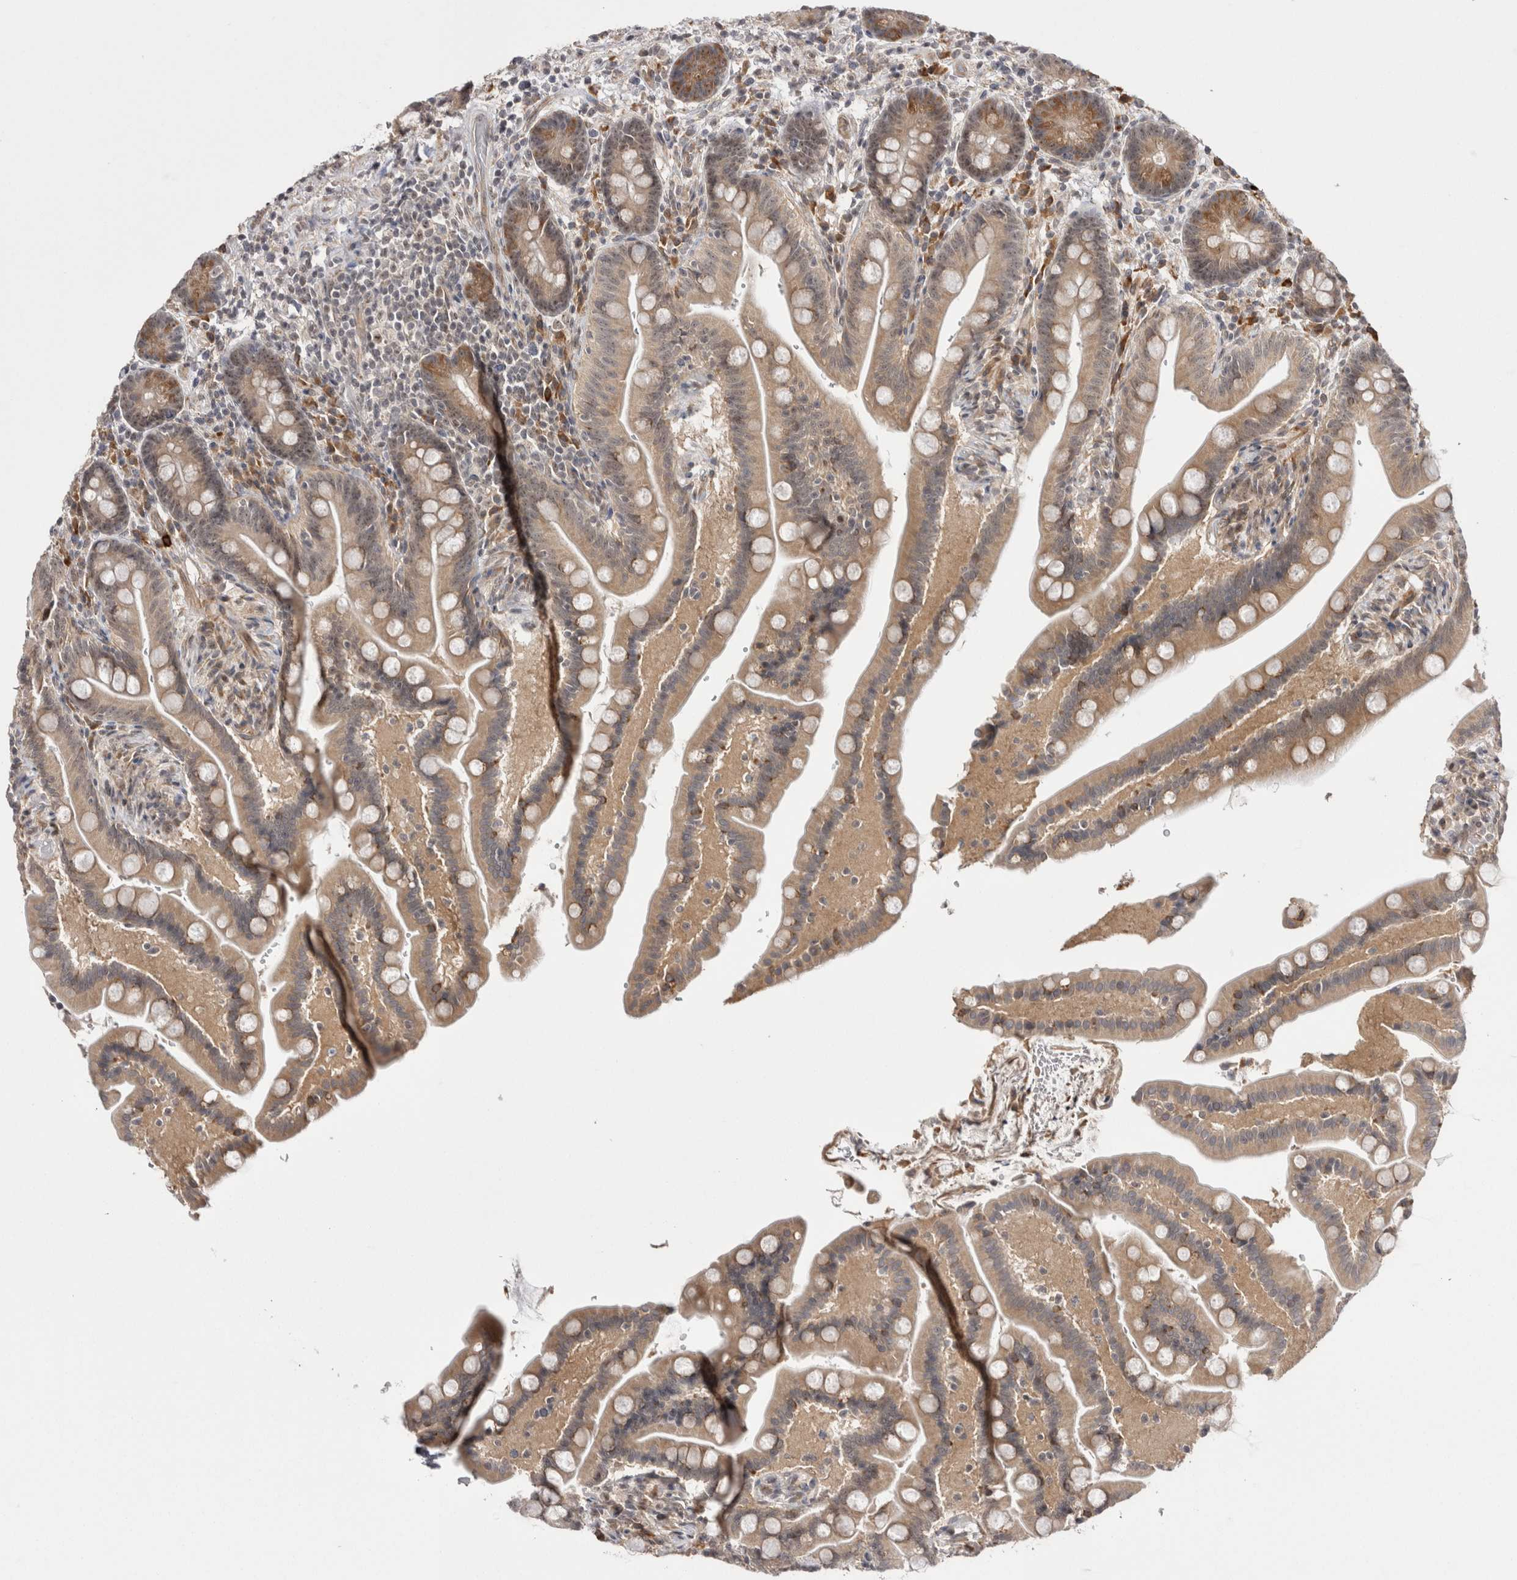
{"staining": {"intensity": "moderate", "quantity": ">75%", "location": "cytoplasmic/membranous"}, "tissue": "colon", "cell_type": "Endothelial cells", "image_type": "normal", "snomed": [{"axis": "morphology", "description": "Normal tissue, NOS"}, {"axis": "topography", "description": "Smooth muscle"}, {"axis": "topography", "description": "Colon"}], "caption": "This is an image of immunohistochemistry (IHC) staining of benign colon, which shows moderate staining in the cytoplasmic/membranous of endothelial cells.", "gene": "EXOSC4", "patient": {"sex": "male", "age": 73}}